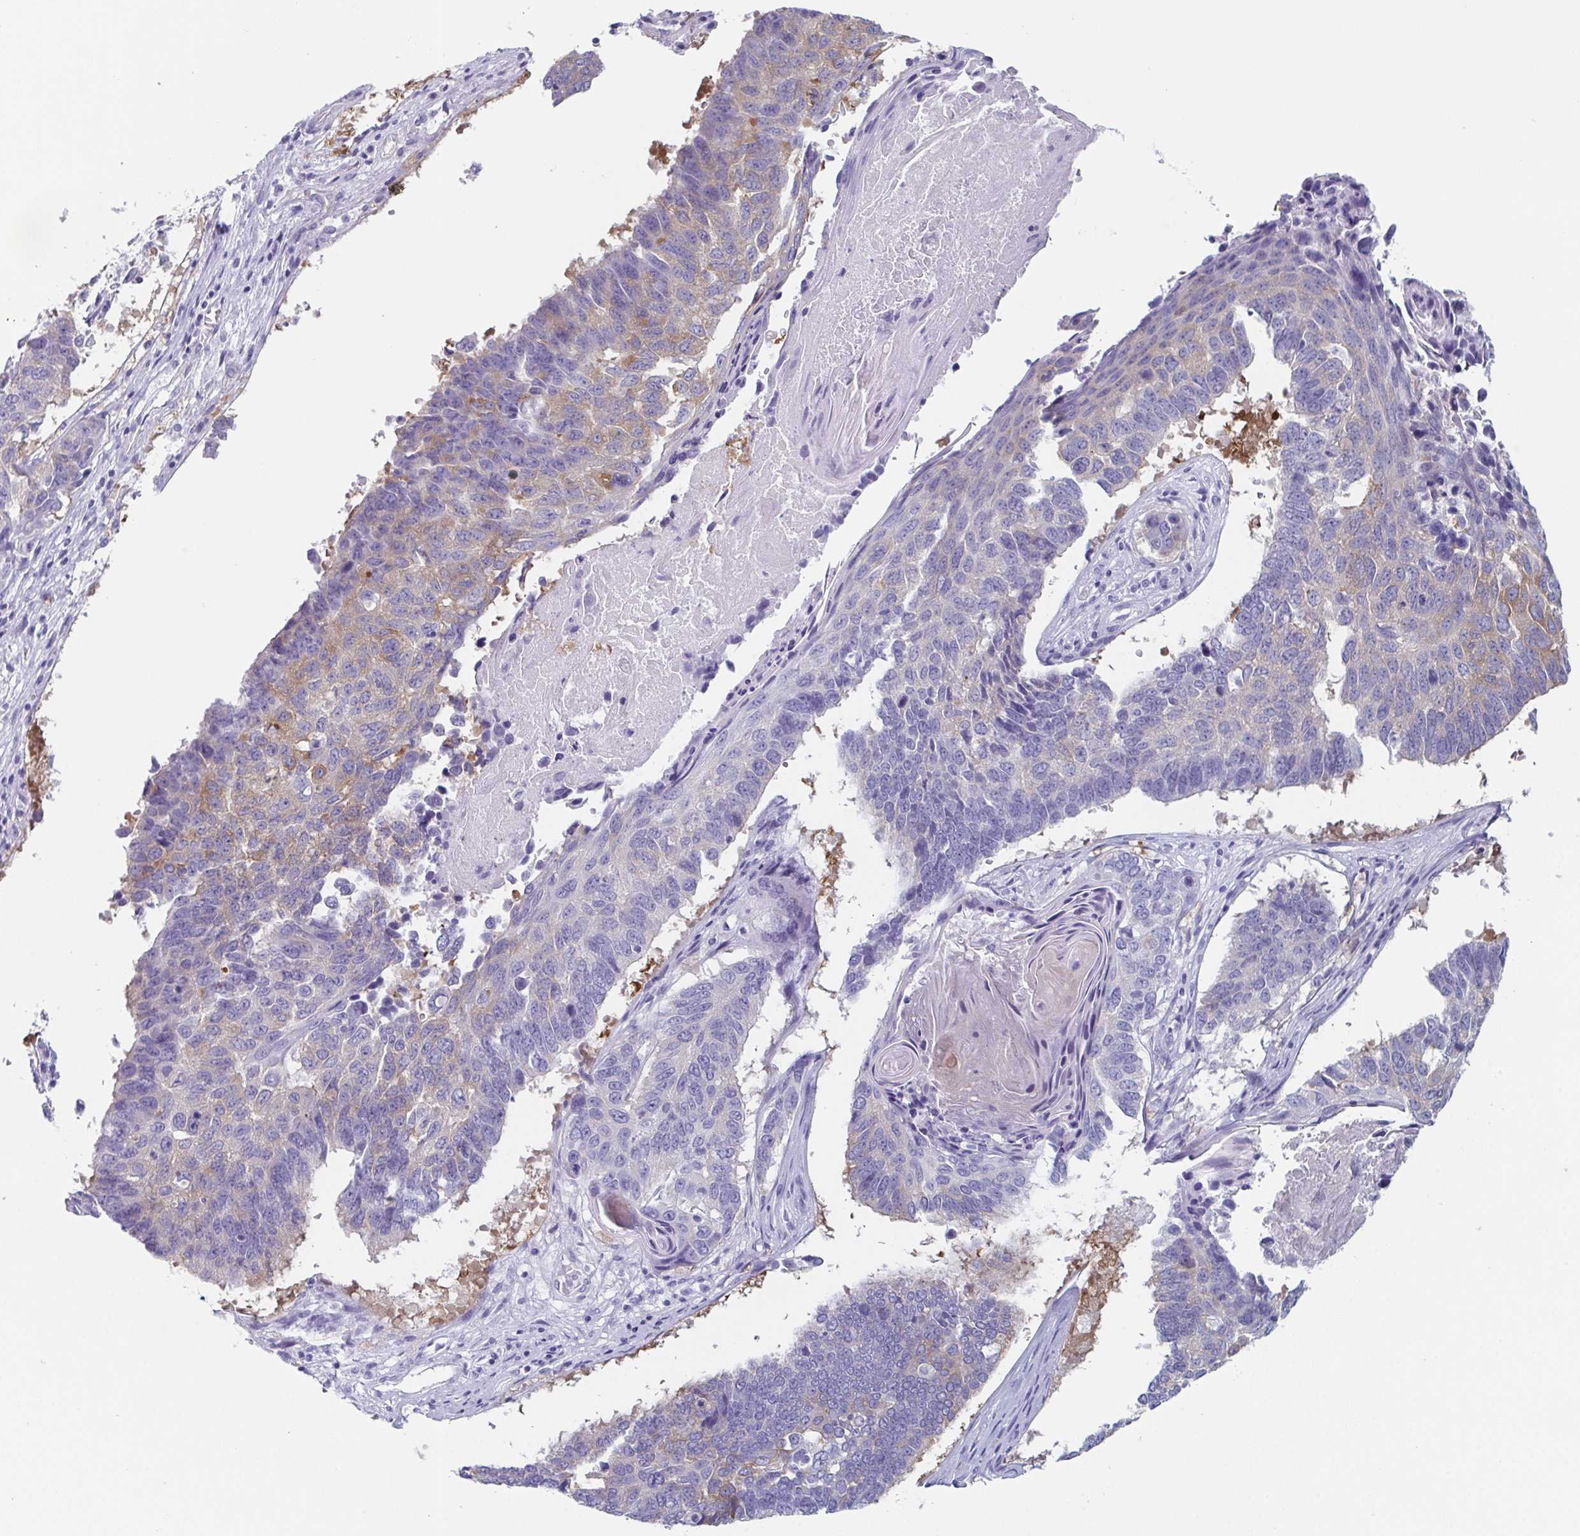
{"staining": {"intensity": "weak", "quantity": "<25%", "location": "cytoplasmic/membranous"}, "tissue": "lung cancer", "cell_type": "Tumor cells", "image_type": "cancer", "snomed": [{"axis": "morphology", "description": "Squamous cell carcinoma, NOS"}, {"axis": "topography", "description": "Lung"}], "caption": "Immunohistochemistry (IHC) photomicrograph of human lung cancer (squamous cell carcinoma) stained for a protein (brown), which shows no expression in tumor cells.", "gene": "LYRM2", "patient": {"sex": "male", "age": 73}}